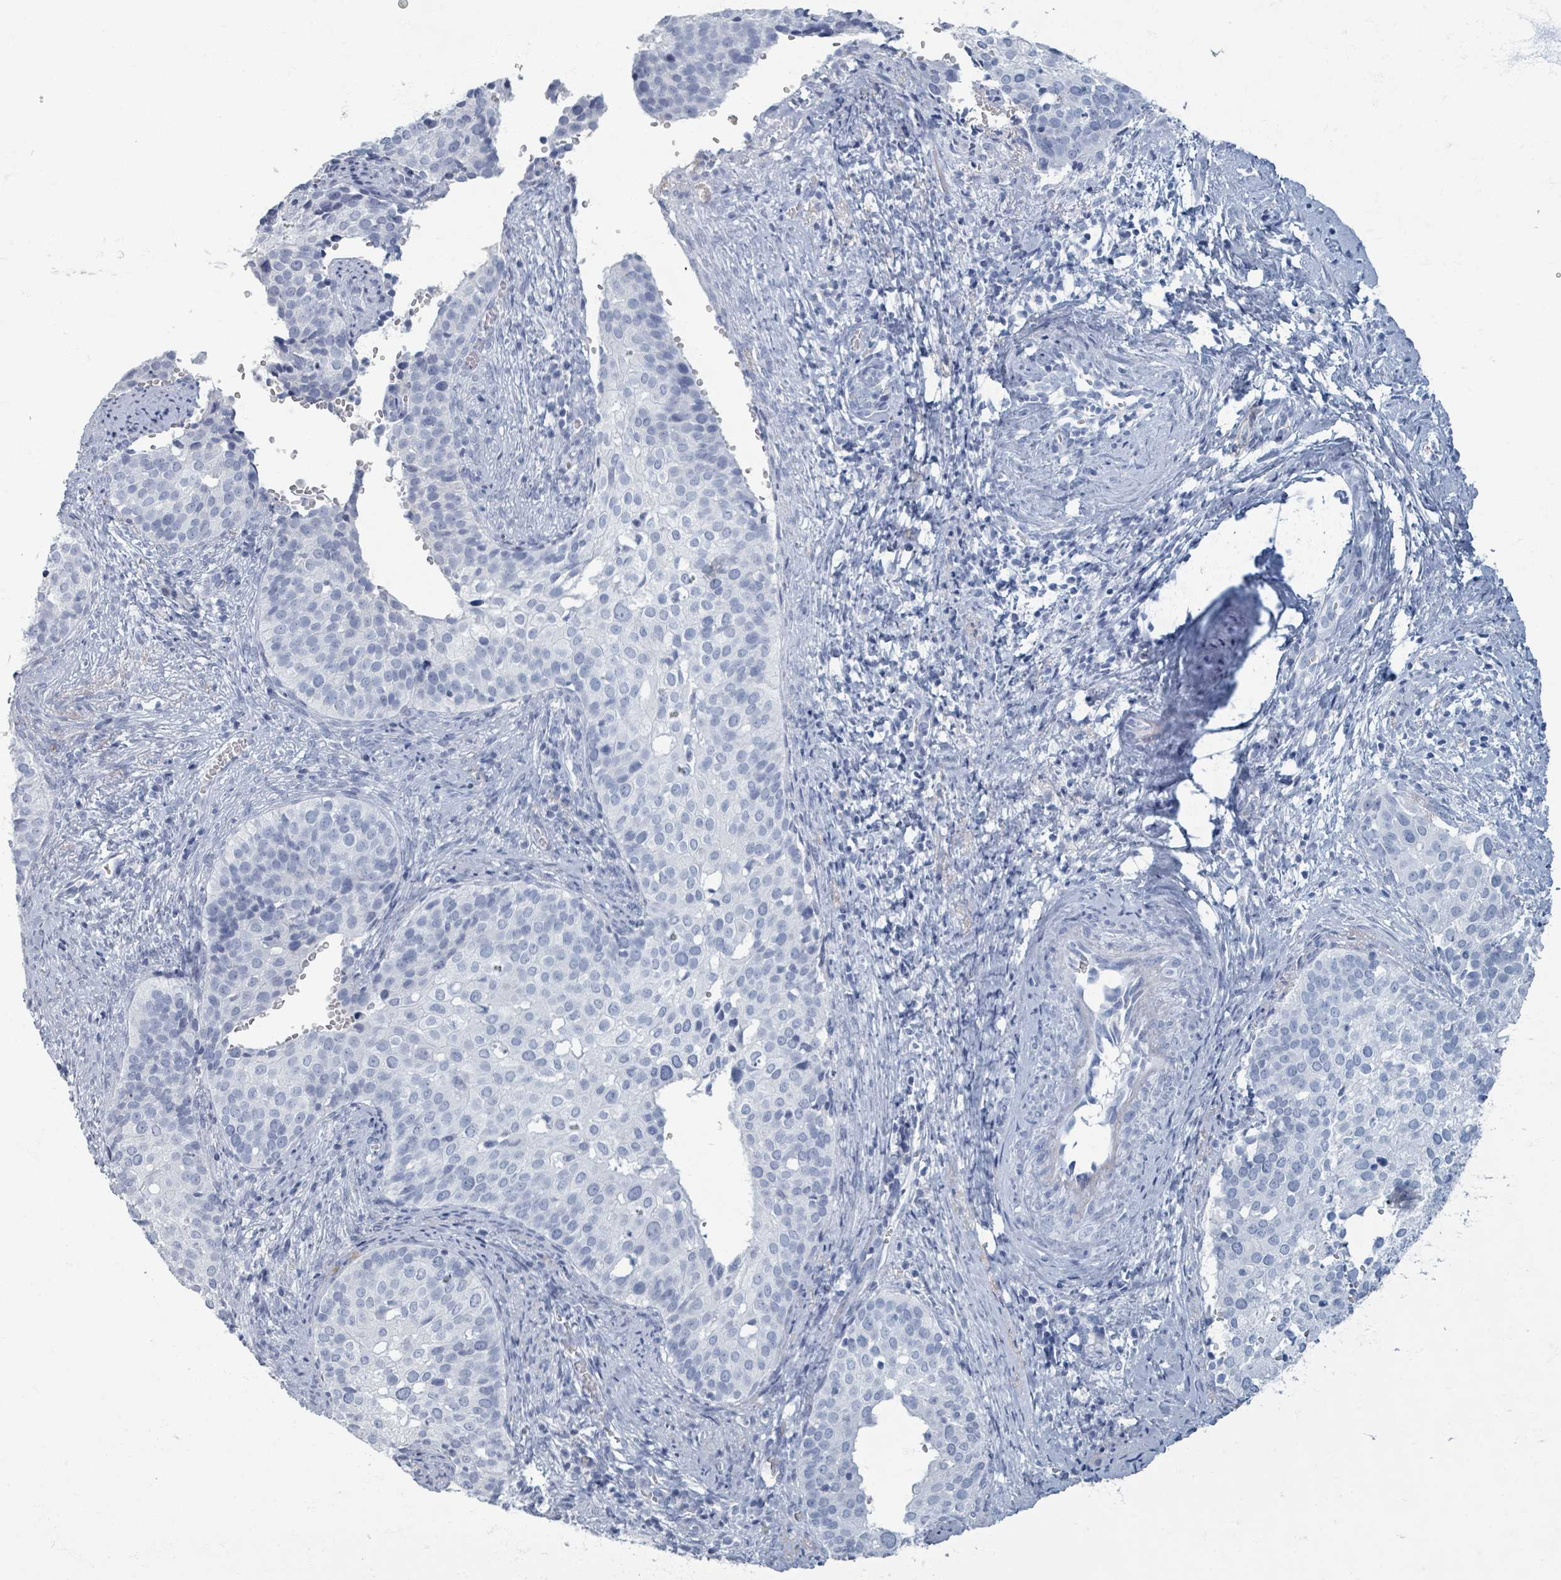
{"staining": {"intensity": "negative", "quantity": "none", "location": "none"}, "tissue": "cervical cancer", "cell_type": "Tumor cells", "image_type": "cancer", "snomed": [{"axis": "morphology", "description": "Squamous cell carcinoma, NOS"}, {"axis": "topography", "description": "Cervix"}], "caption": "DAB (3,3'-diaminobenzidine) immunohistochemical staining of squamous cell carcinoma (cervical) reveals no significant staining in tumor cells.", "gene": "TAS2R1", "patient": {"sex": "female", "age": 44}}